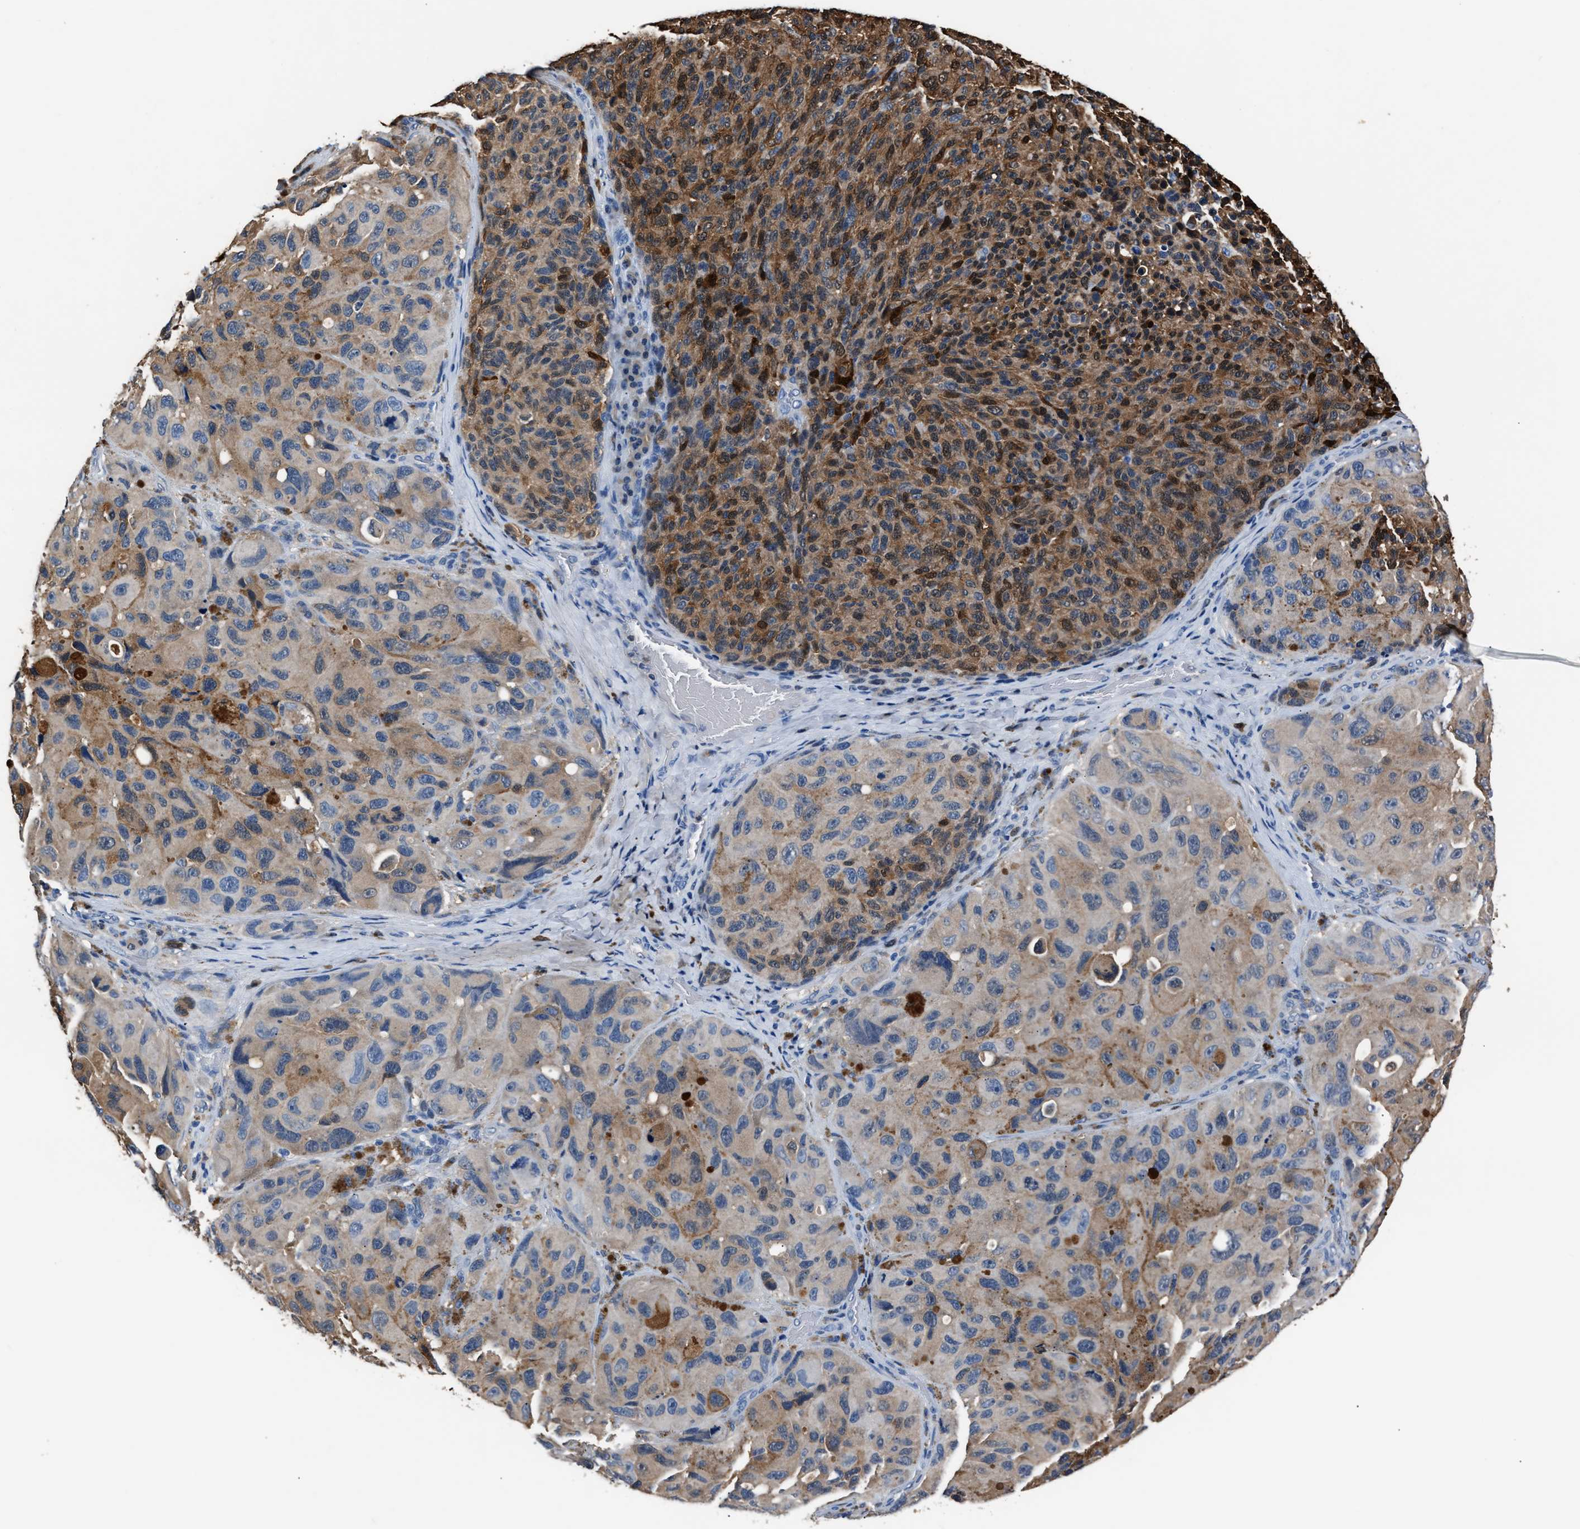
{"staining": {"intensity": "moderate", "quantity": ">75%", "location": "cytoplasmic/membranous,nuclear"}, "tissue": "melanoma", "cell_type": "Tumor cells", "image_type": "cancer", "snomed": [{"axis": "morphology", "description": "Malignant melanoma, NOS"}, {"axis": "topography", "description": "Skin"}], "caption": "Protein expression analysis of human malignant melanoma reveals moderate cytoplasmic/membranous and nuclear positivity in approximately >75% of tumor cells.", "gene": "GSTP1", "patient": {"sex": "female", "age": 73}}